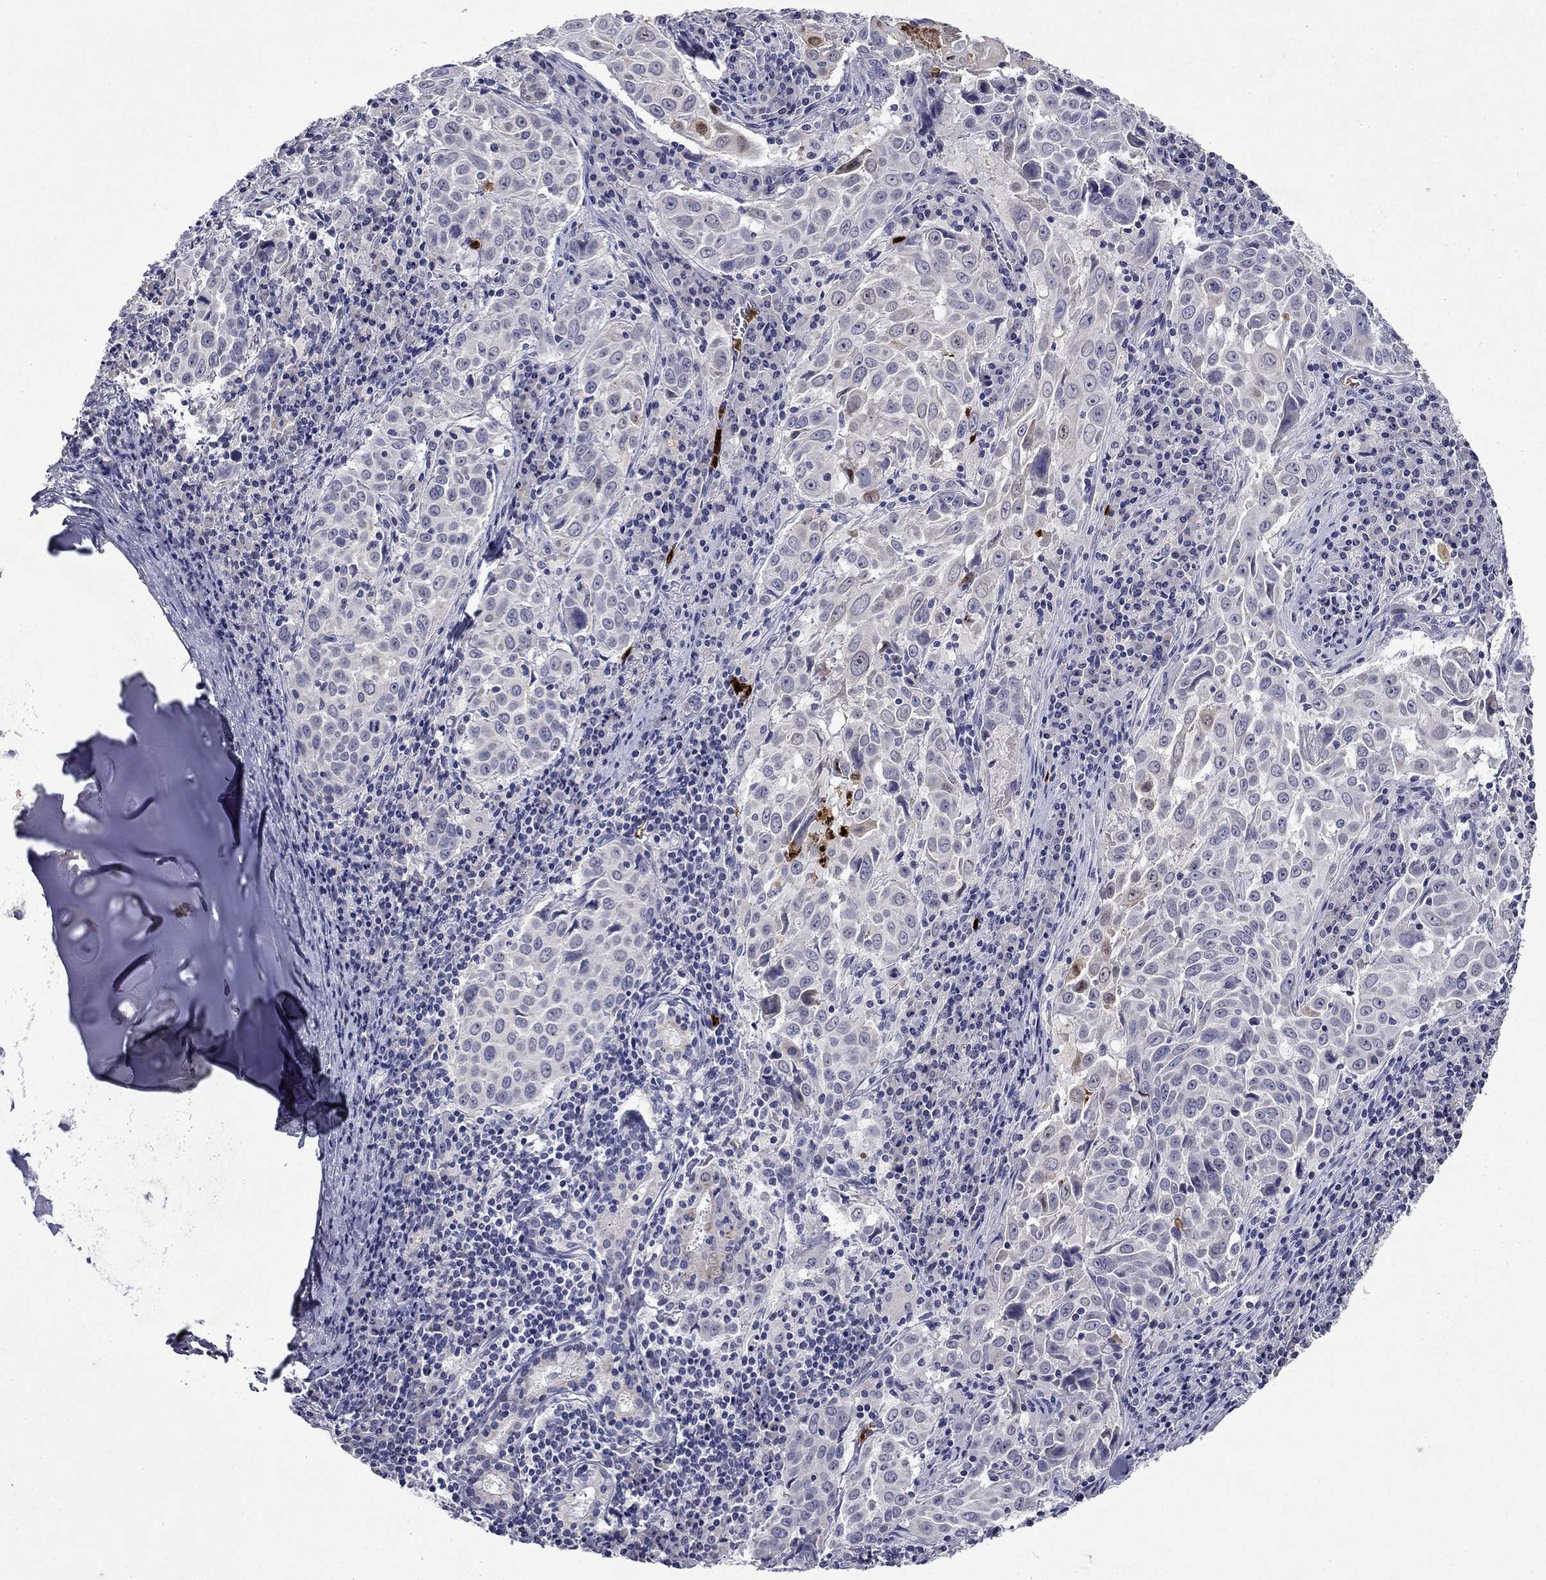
{"staining": {"intensity": "weak", "quantity": "<25%", "location": "cytoplasmic/membranous"}, "tissue": "lung cancer", "cell_type": "Tumor cells", "image_type": "cancer", "snomed": [{"axis": "morphology", "description": "Squamous cell carcinoma, NOS"}, {"axis": "topography", "description": "Lung"}], "caption": "Protein analysis of squamous cell carcinoma (lung) displays no significant expression in tumor cells.", "gene": "IRF5", "patient": {"sex": "male", "age": 57}}